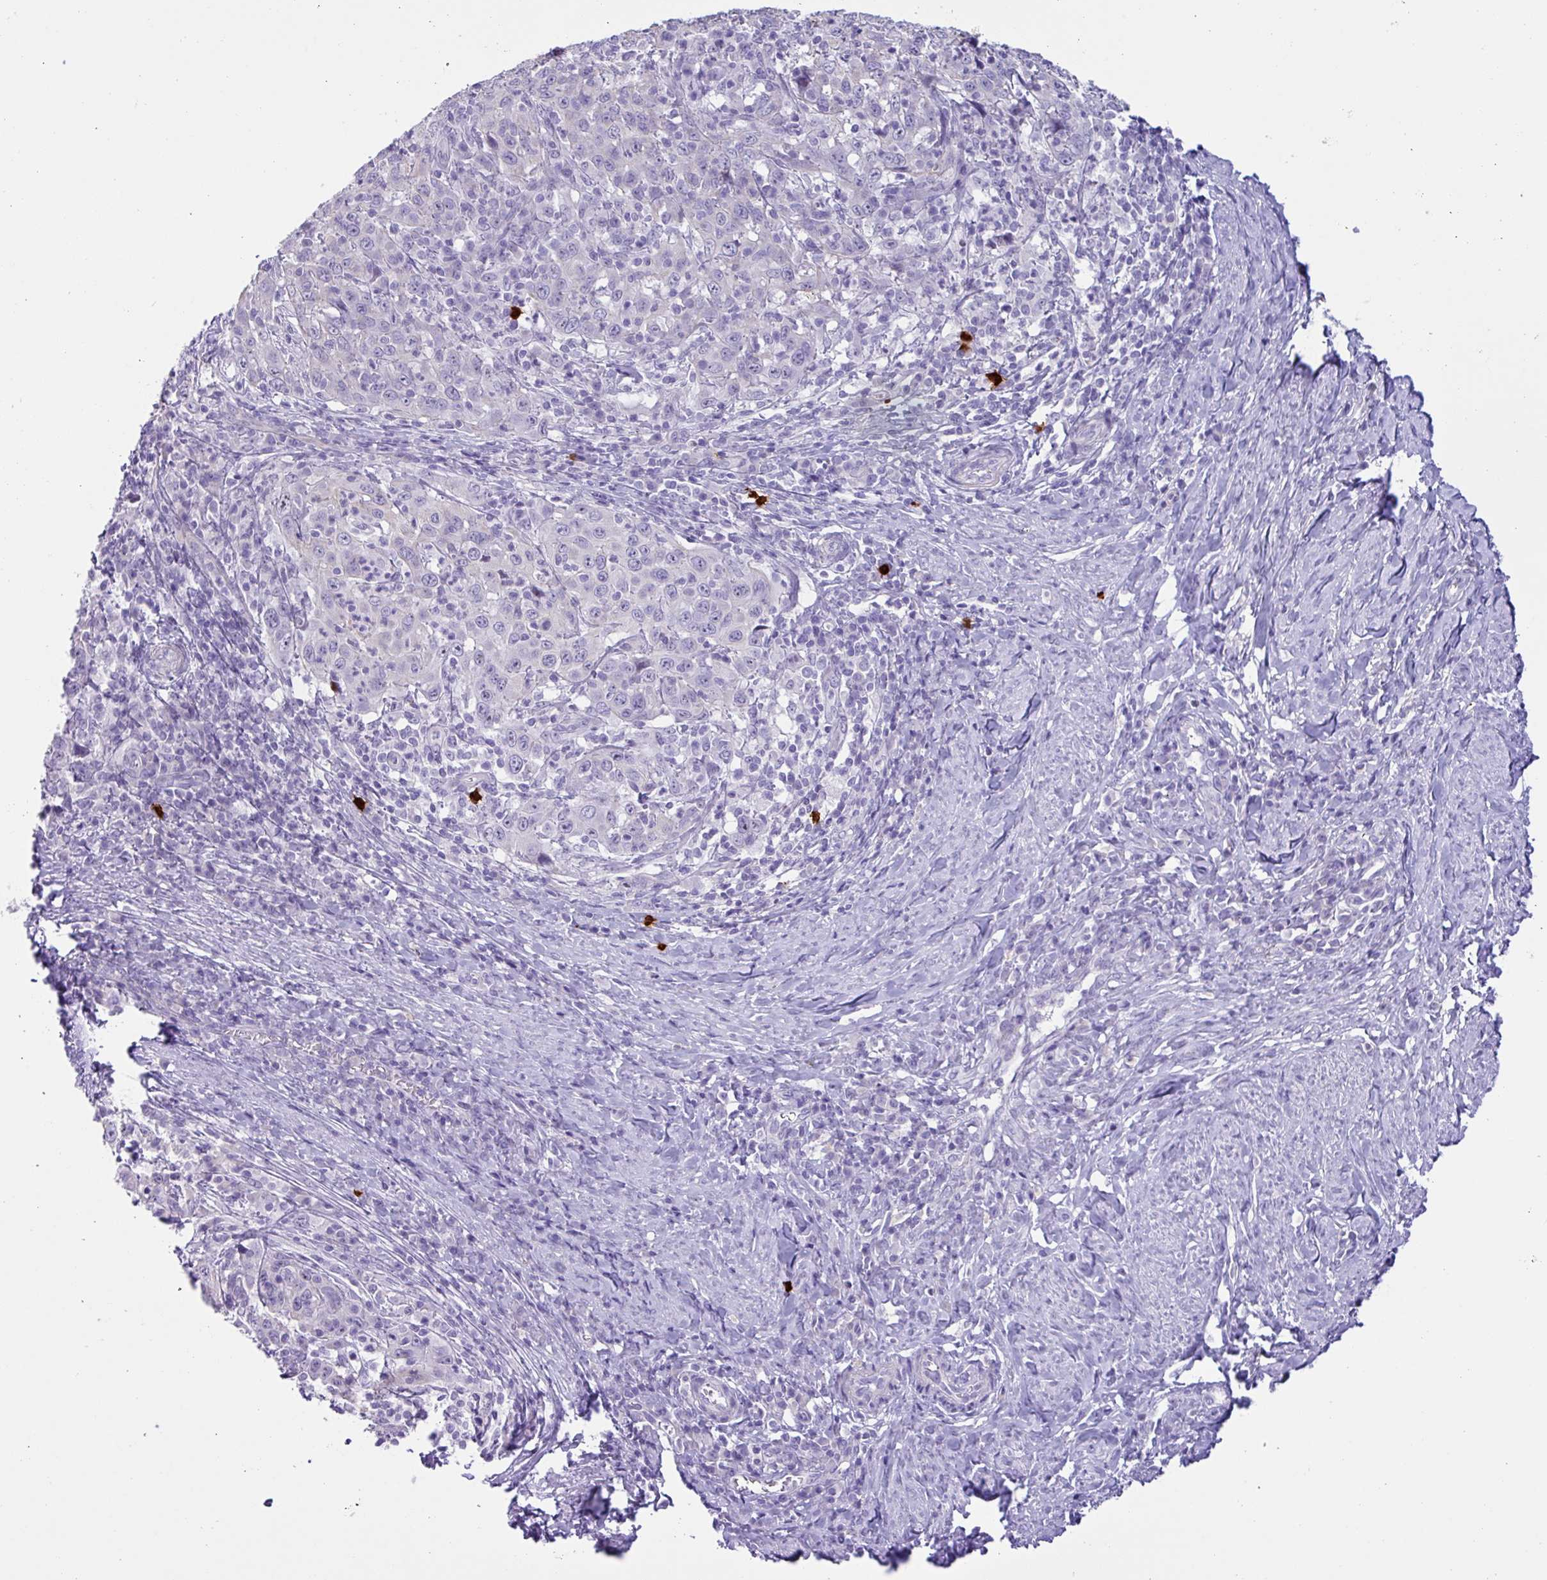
{"staining": {"intensity": "negative", "quantity": "none", "location": "none"}, "tissue": "cervical cancer", "cell_type": "Tumor cells", "image_type": "cancer", "snomed": [{"axis": "morphology", "description": "Squamous cell carcinoma, NOS"}, {"axis": "topography", "description": "Cervix"}], "caption": "Immunohistochemistry (IHC) photomicrograph of neoplastic tissue: squamous cell carcinoma (cervical) stained with DAB shows no significant protein positivity in tumor cells.", "gene": "MRM2", "patient": {"sex": "female", "age": 46}}